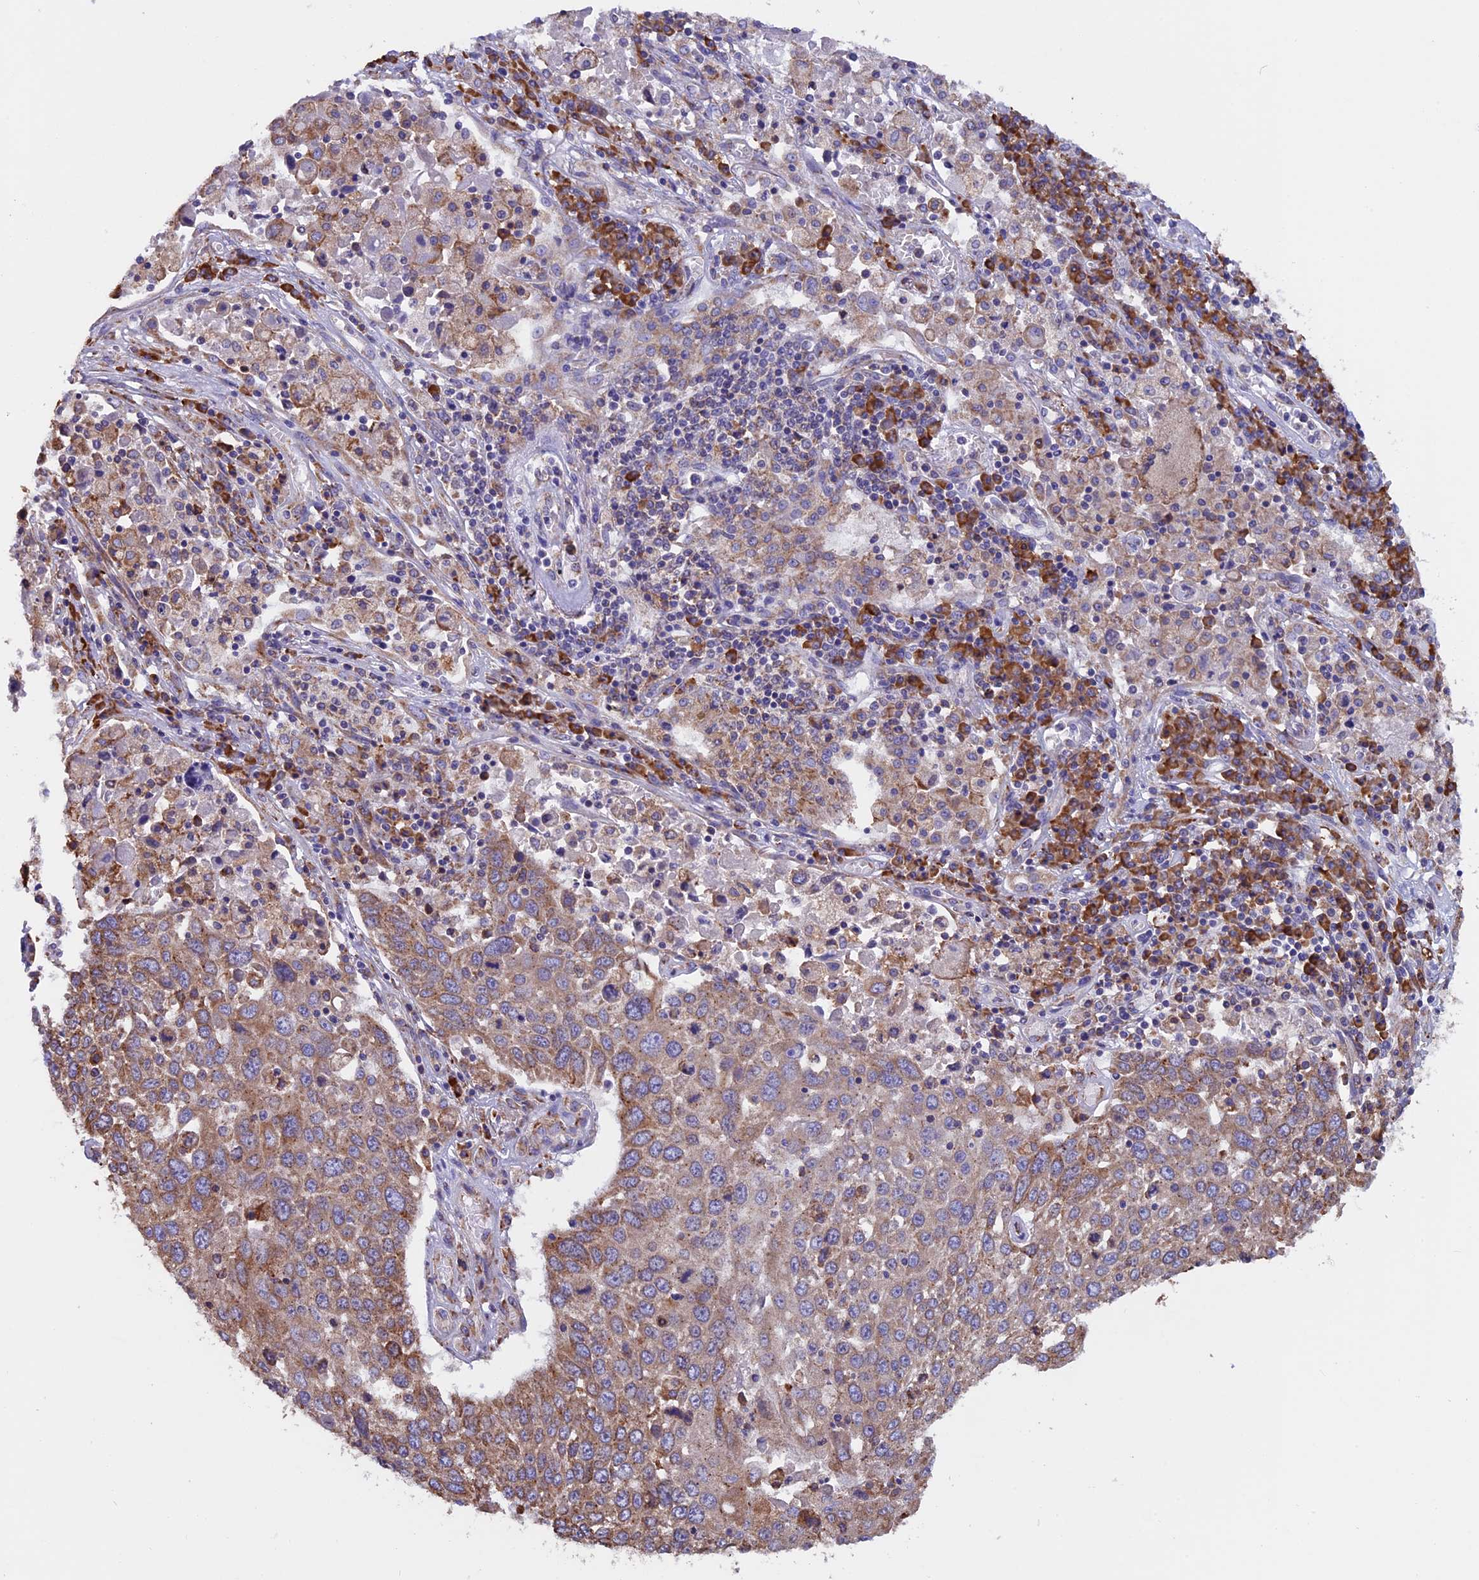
{"staining": {"intensity": "moderate", "quantity": "25%-75%", "location": "cytoplasmic/membranous"}, "tissue": "lung cancer", "cell_type": "Tumor cells", "image_type": "cancer", "snomed": [{"axis": "morphology", "description": "Squamous cell carcinoma, NOS"}, {"axis": "topography", "description": "Lung"}], "caption": "Squamous cell carcinoma (lung) stained with a brown dye reveals moderate cytoplasmic/membranous positive positivity in about 25%-75% of tumor cells.", "gene": "BTBD3", "patient": {"sex": "male", "age": 65}}